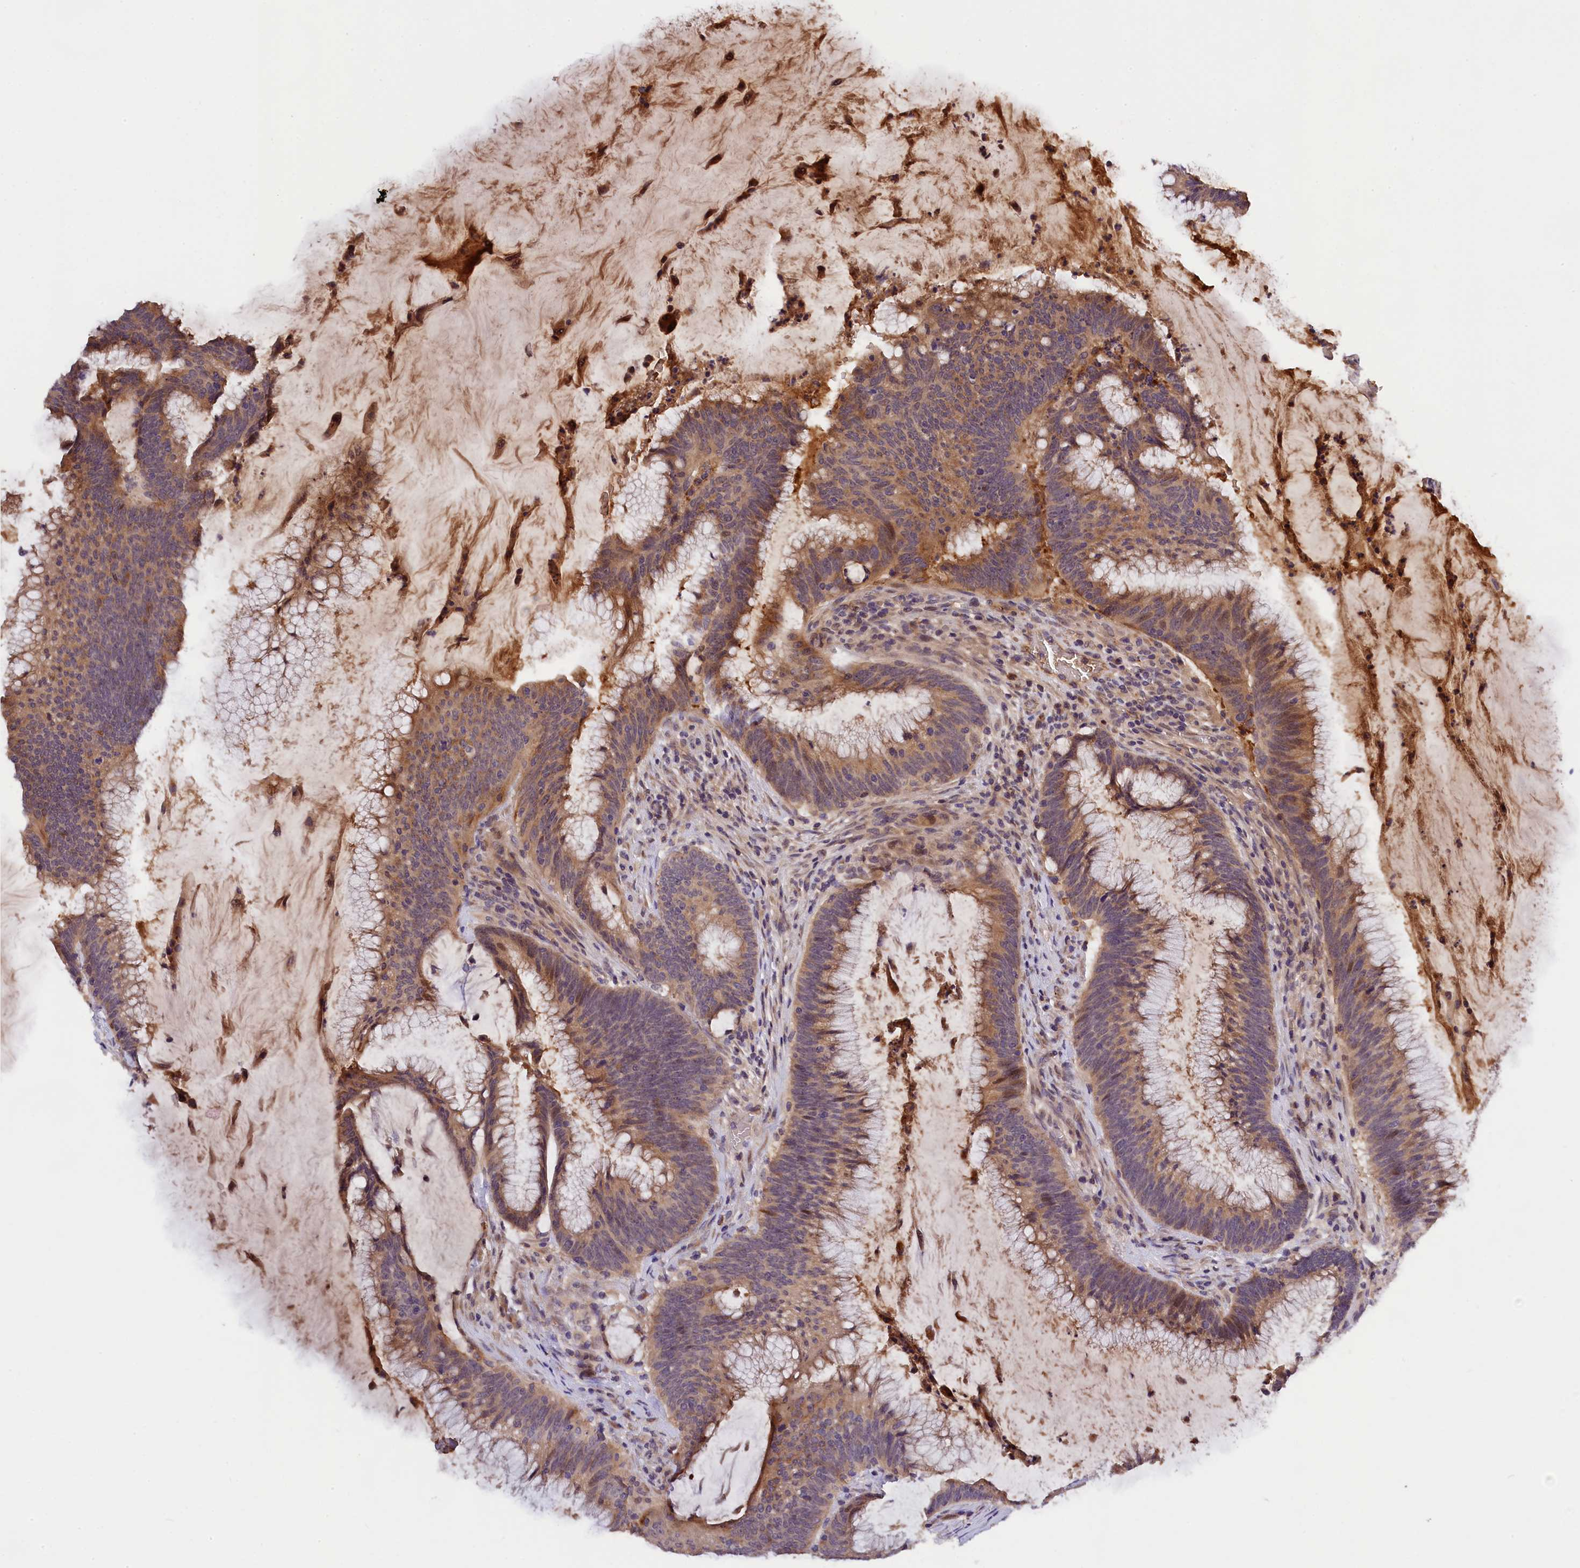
{"staining": {"intensity": "moderate", "quantity": ">75%", "location": "cytoplasmic/membranous"}, "tissue": "colorectal cancer", "cell_type": "Tumor cells", "image_type": "cancer", "snomed": [{"axis": "morphology", "description": "Adenocarcinoma, NOS"}, {"axis": "topography", "description": "Rectum"}], "caption": "Colorectal cancer (adenocarcinoma) stained with a brown dye demonstrates moderate cytoplasmic/membranous positive staining in about >75% of tumor cells.", "gene": "PHAF1", "patient": {"sex": "female", "age": 77}}